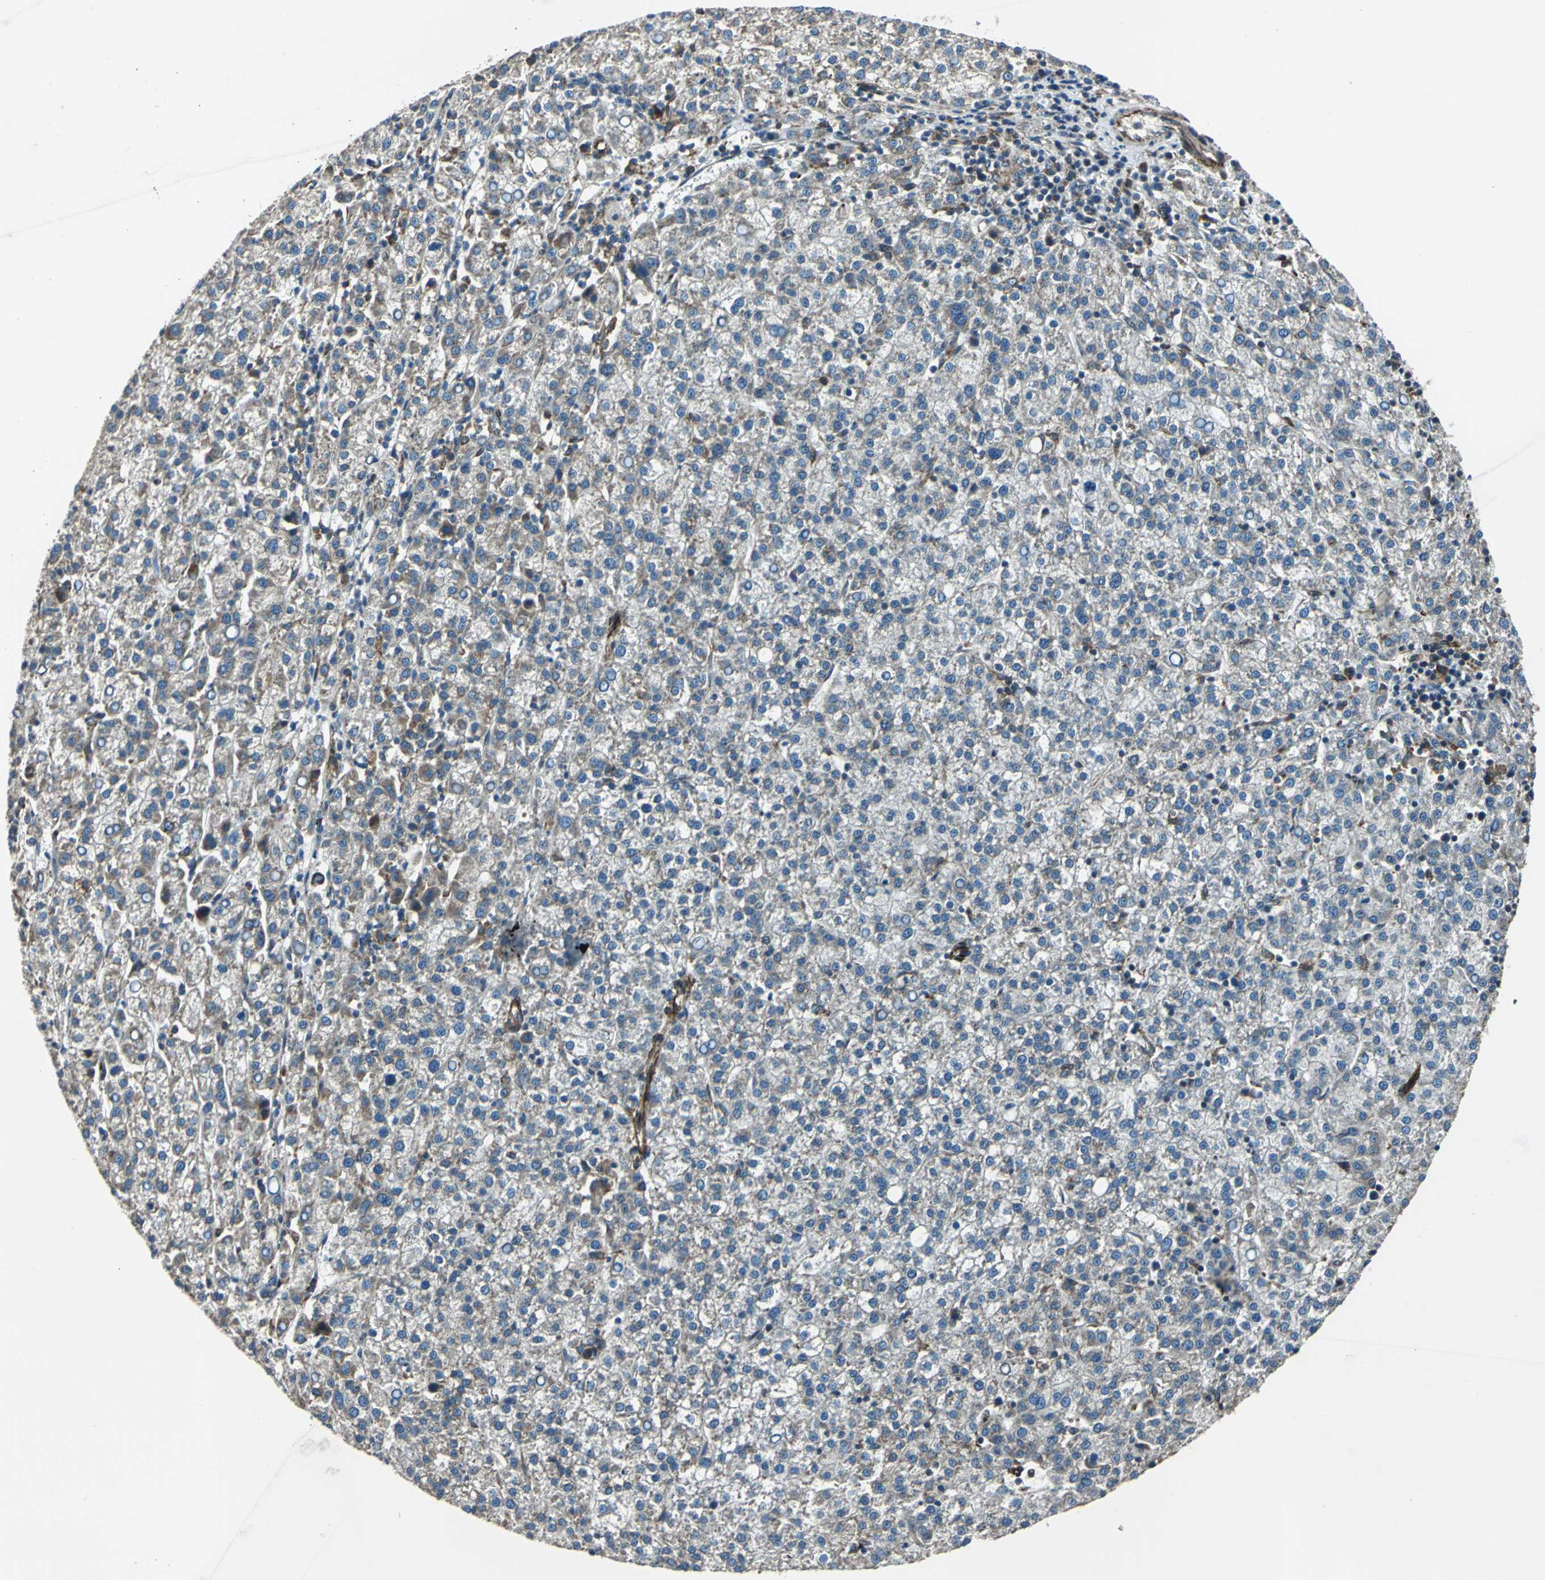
{"staining": {"intensity": "strong", "quantity": "25%-75%", "location": "cytoplasmic/membranous"}, "tissue": "liver cancer", "cell_type": "Tumor cells", "image_type": "cancer", "snomed": [{"axis": "morphology", "description": "Carcinoma, Hepatocellular, NOS"}, {"axis": "topography", "description": "Liver"}], "caption": "Immunohistochemical staining of liver cancer reveals high levels of strong cytoplasmic/membranous positivity in about 25%-75% of tumor cells.", "gene": "HTATIP2", "patient": {"sex": "female", "age": 58}}